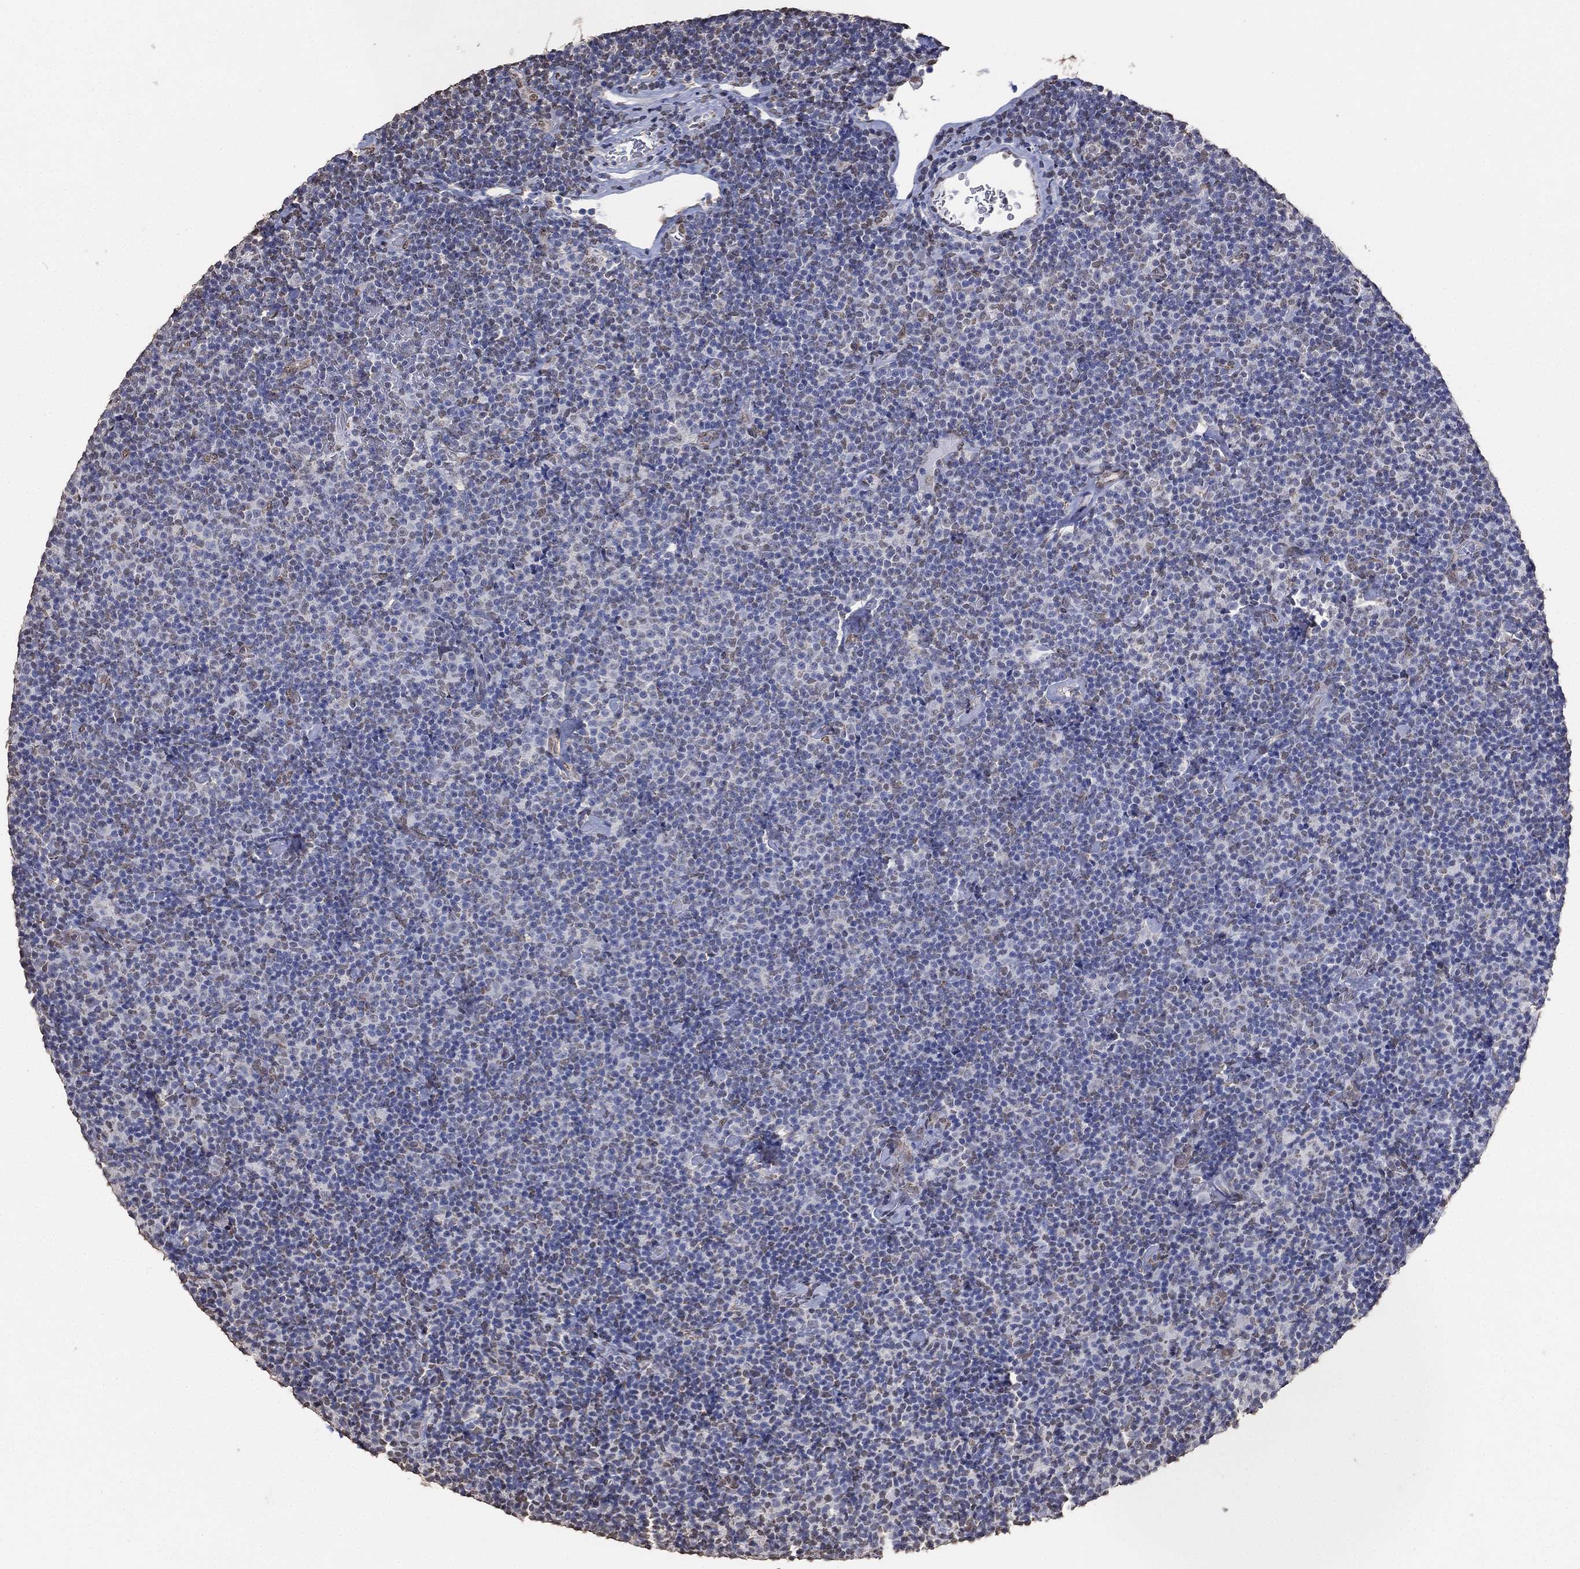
{"staining": {"intensity": "negative", "quantity": "none", "location": "none"}, "tissue": "lymphoma", "cell_type": "Tumor cells", "image_type": "cancer", "snomed": [{"axis": "morphology", "description": "Malignant lymphoma, non-Hodgkin's type, Low grade"}, {"axis": "topography", "description": "Lymph node"}], "caption": "Immunohistochemistry (IHC) photomicrograph of neoplastic tissue: human lymphoma stained with DAB (3,3'-diaminobenzidine) reveals no significant protein positivity in tumor cells.", "gene": "ALDH7A1", "patient": {"sex": "male", "age": 81}}